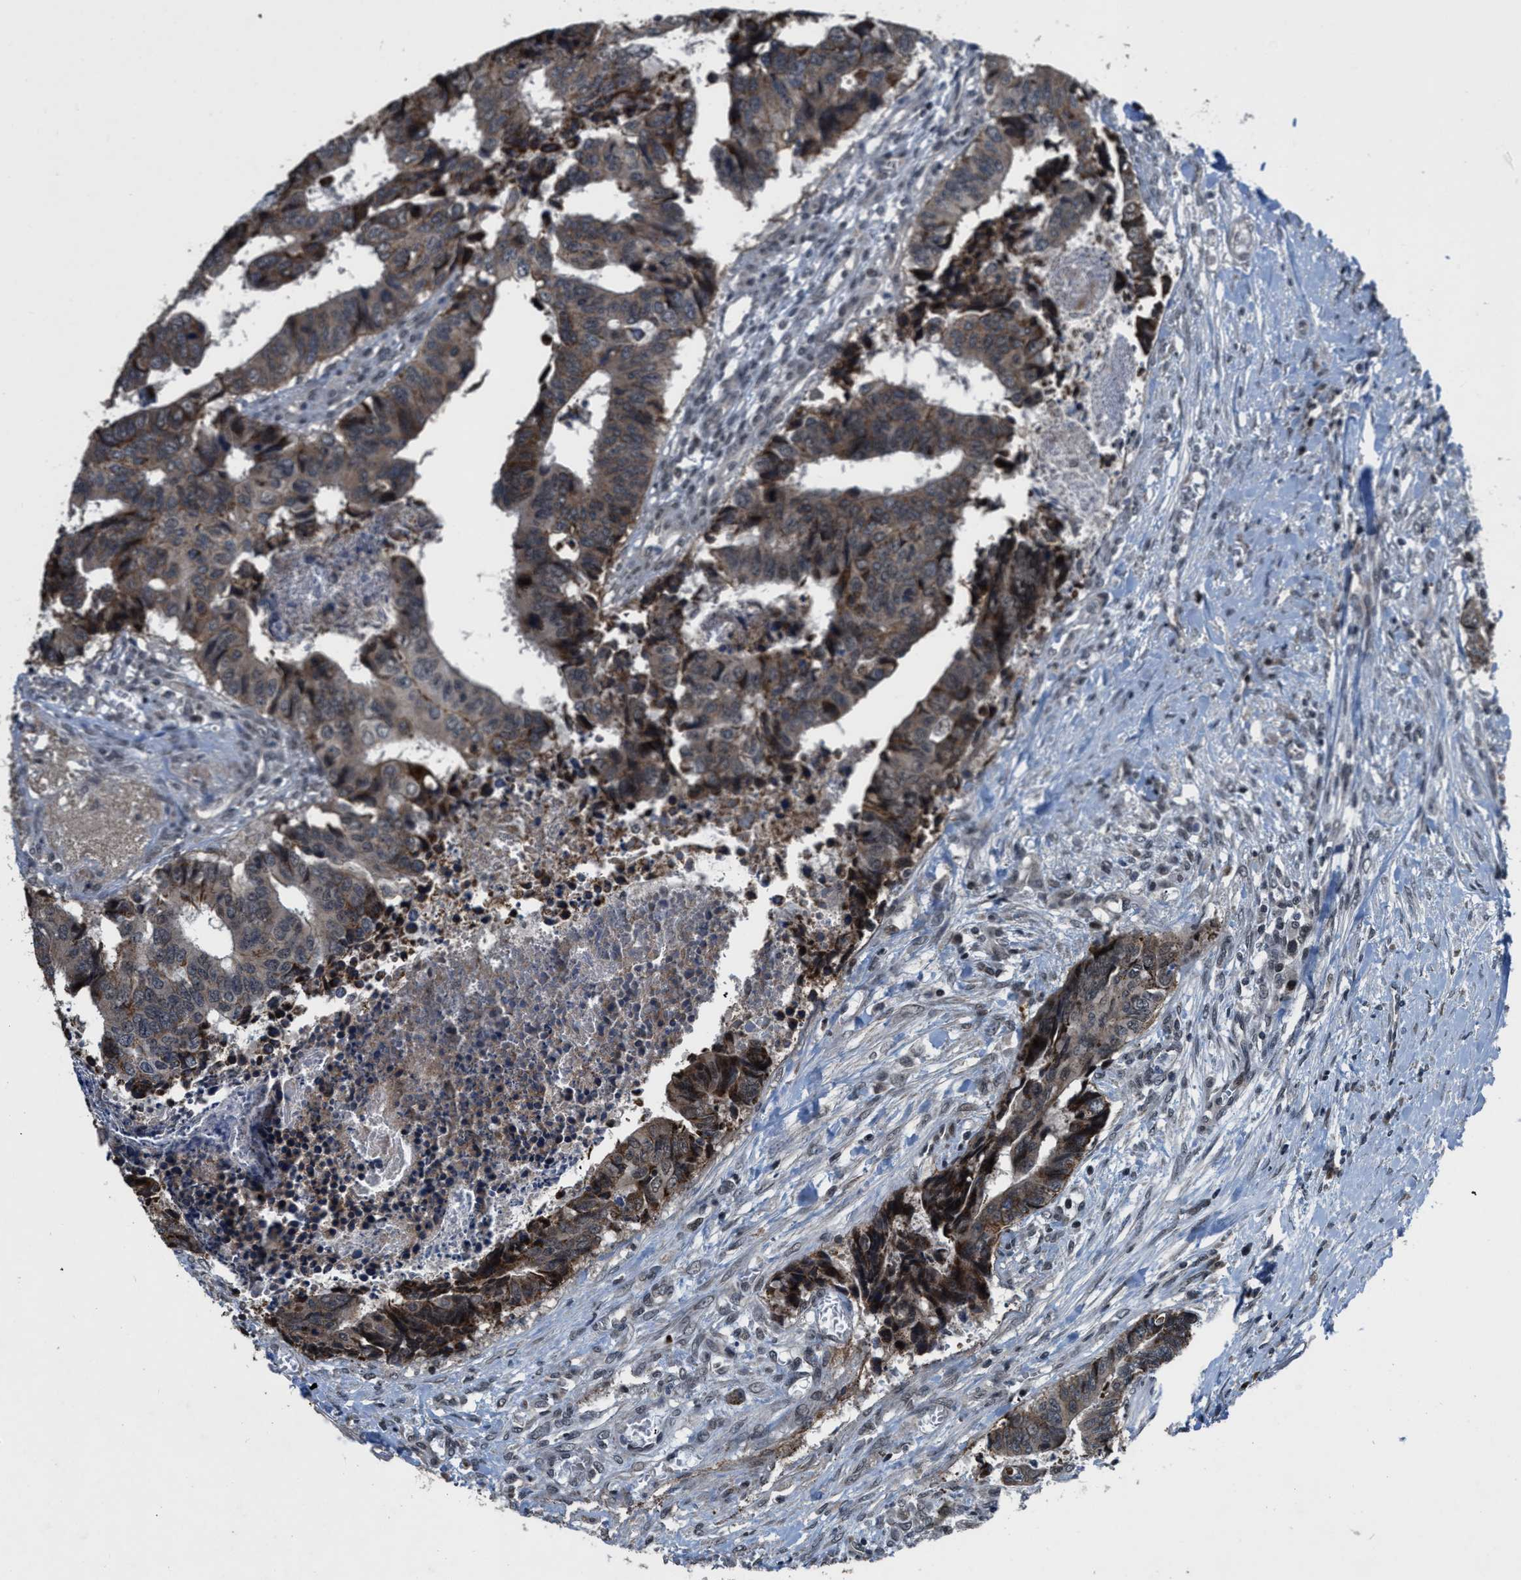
{"staining": {"intensity": "strong", "quantity": "<25%", "location": "cytoplasmic/membranous"}, "tissue": "colorectal cancer", "cell_type": "Tumor cells", "image_type": "cancer", "snomed": [{"axis": "morphology", "description": "Adenocarcinoma, NOS"}, {"axis": "topography", "description": "Rectum"}], "caption": "This micrograph demonstrates immunohistochemistry (IHC) staining of human colorectal adenocarcinoma, with medium strong cytoplasmic/membranous expression in about <25% of tumor cells.", "gene": "ZNHIT1", "patient": {"sex": "male", "age": 84}}